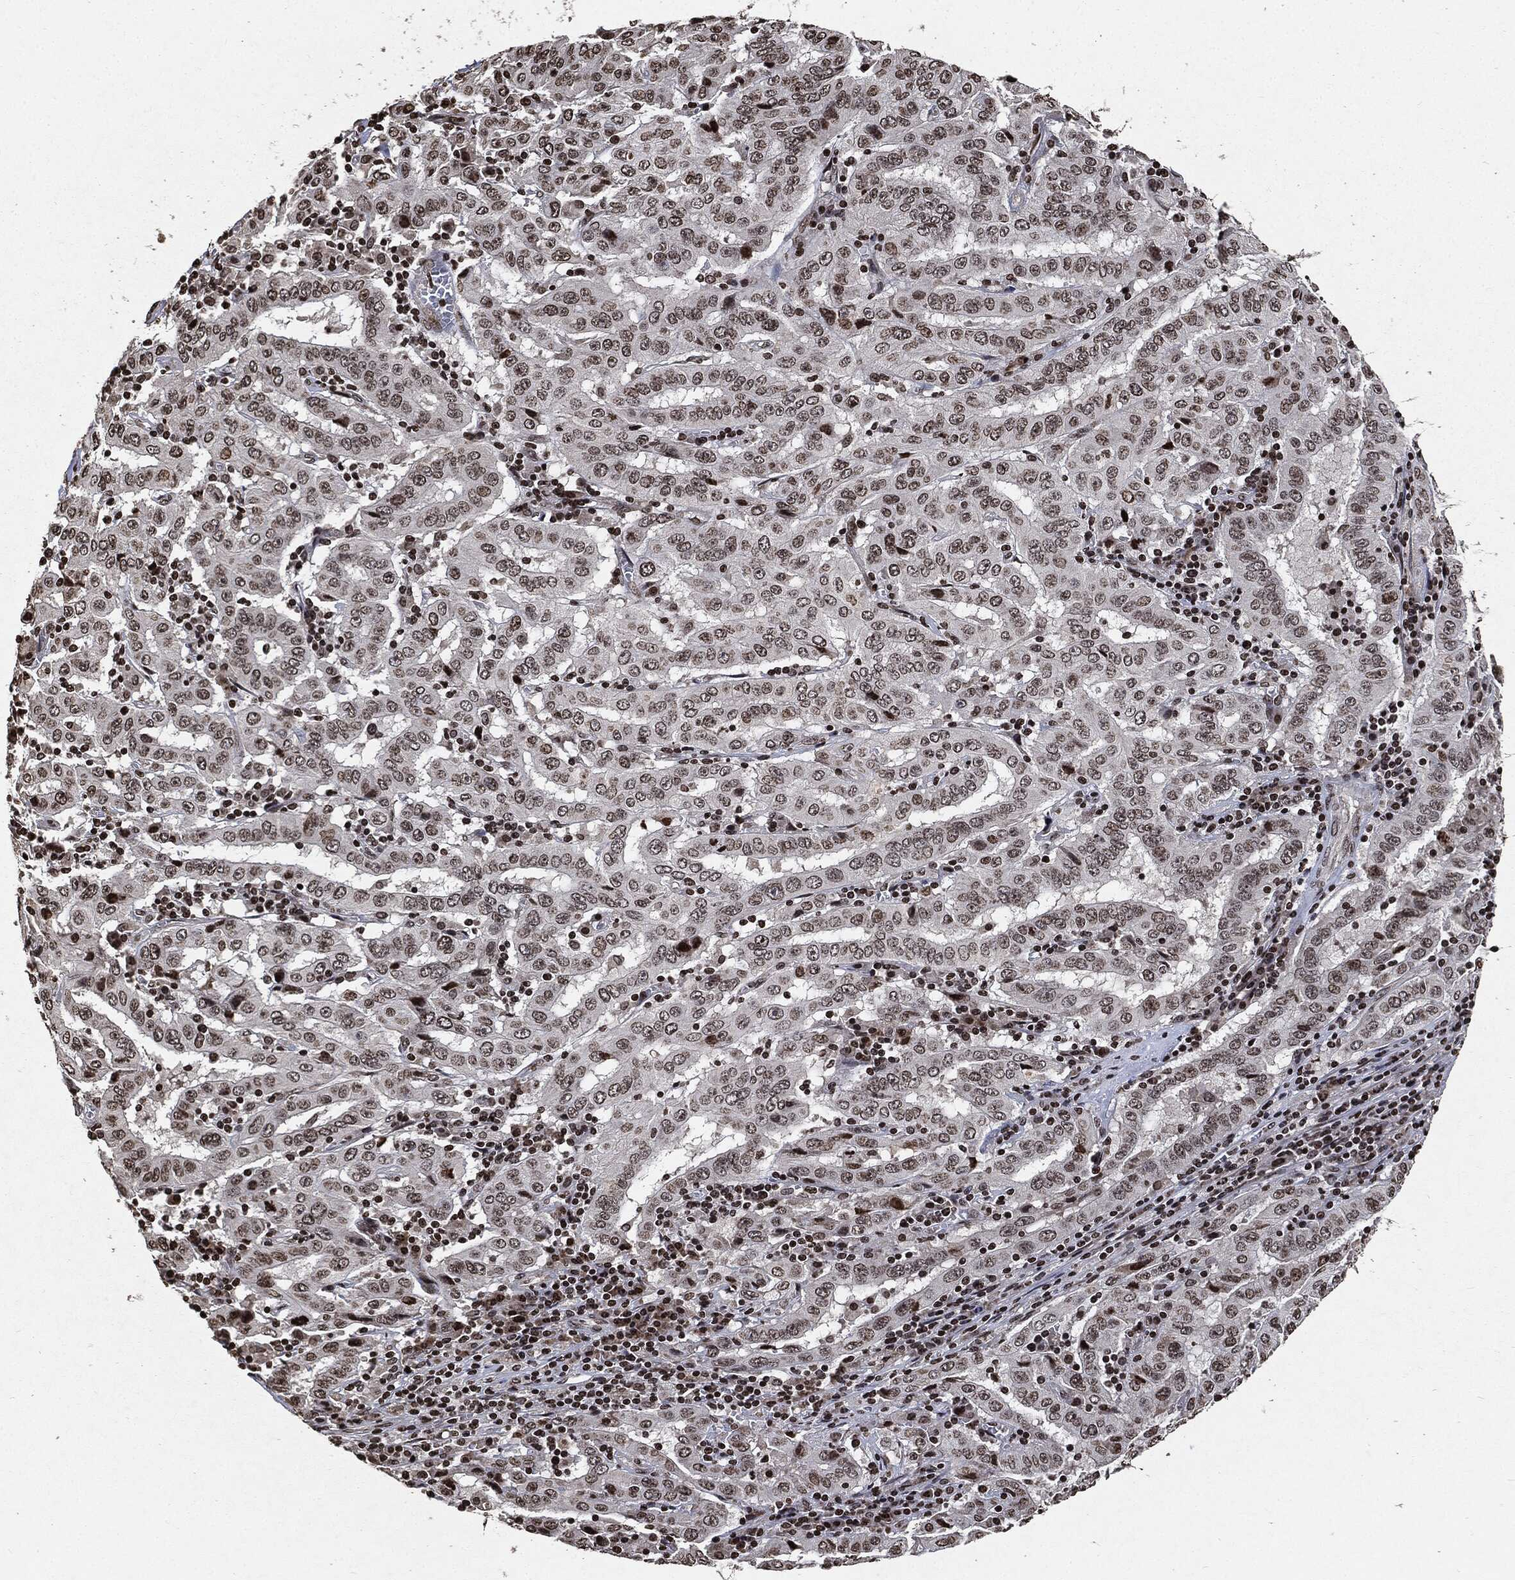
{"staining": {"intensity": "weak", "quantity": "25%-75%", "location": "nuclear"}, "tissue": "pancreatic cancer", "cell_type": "Tumor cells", "image_type": "cancer", "snomed": [{"axis": "morphology", "description": "Adenocarcinoma, NOS"}, {"axis": "topography", "description": "Pancreas"}], "caption": "IHC histopathology image of pancreatic adenocarcinoma stained for a protein (brown), which shows low levels of weak nuclear staining in approximately 25%-75% of tumor cells.", "gene": "JUN", "patient": {"sex": "male", "age": 63}}